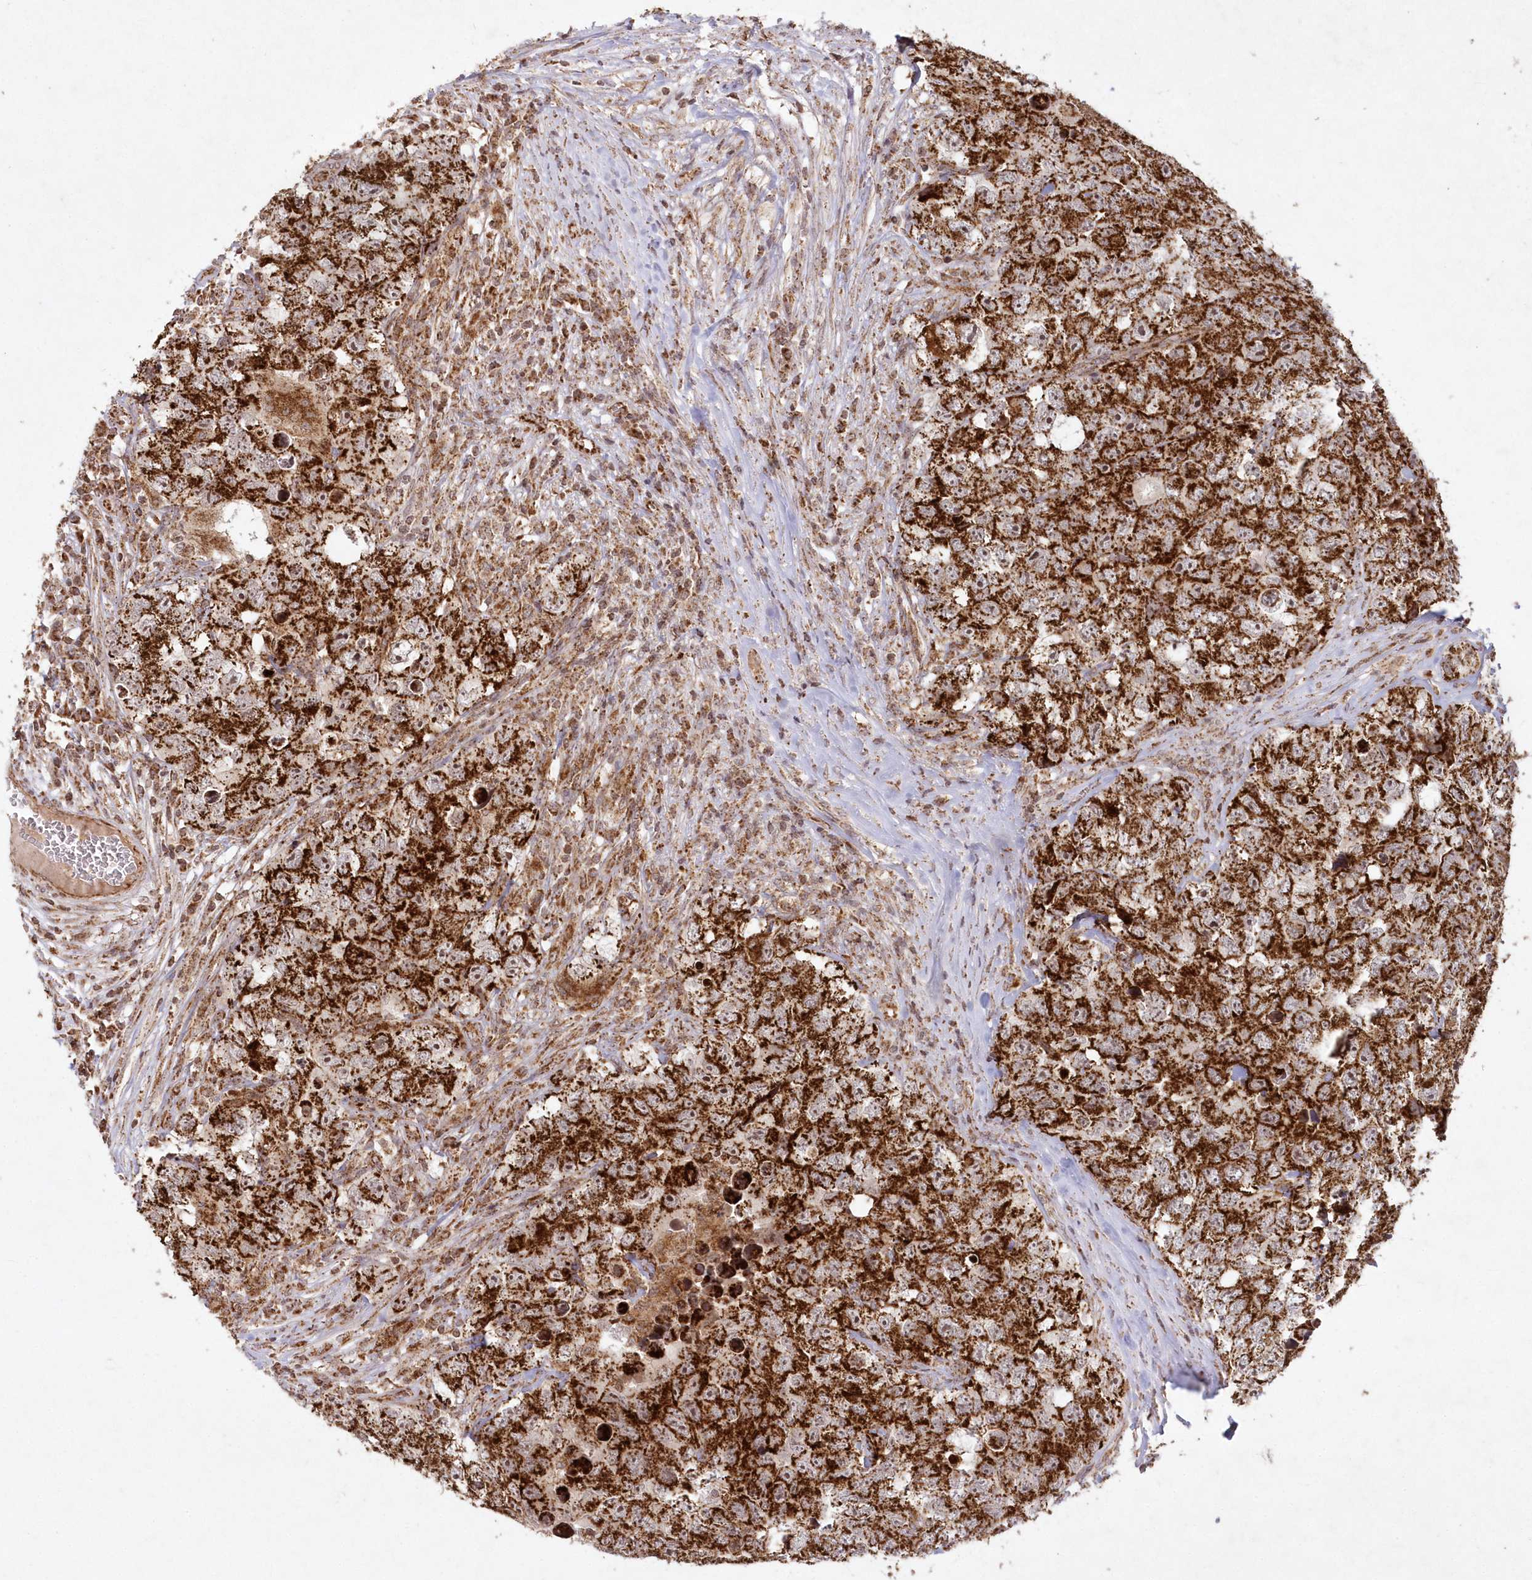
{"staining": {"intensity": "strong", "quantity": ">75%", "location": "cytoplasmic/membranous"}, "tissue": "testis cancer", "cell_type": "Tumor cells", "image_type": "cancer", "snomed": [{"axis": "morphology", "description": "Seminoma, NOS"}, {"axis": "morphology", "description": "Carcinoma, Embryonal, NOS"}, {"axis": "topography", "description": "Testis"}], "caption": "Testis cancer (seminoma) stained with a protein marker displays strong staining in tumor cells.", "gene": "LRPPRC", "patient": {"sex": "male", "age": 43}}